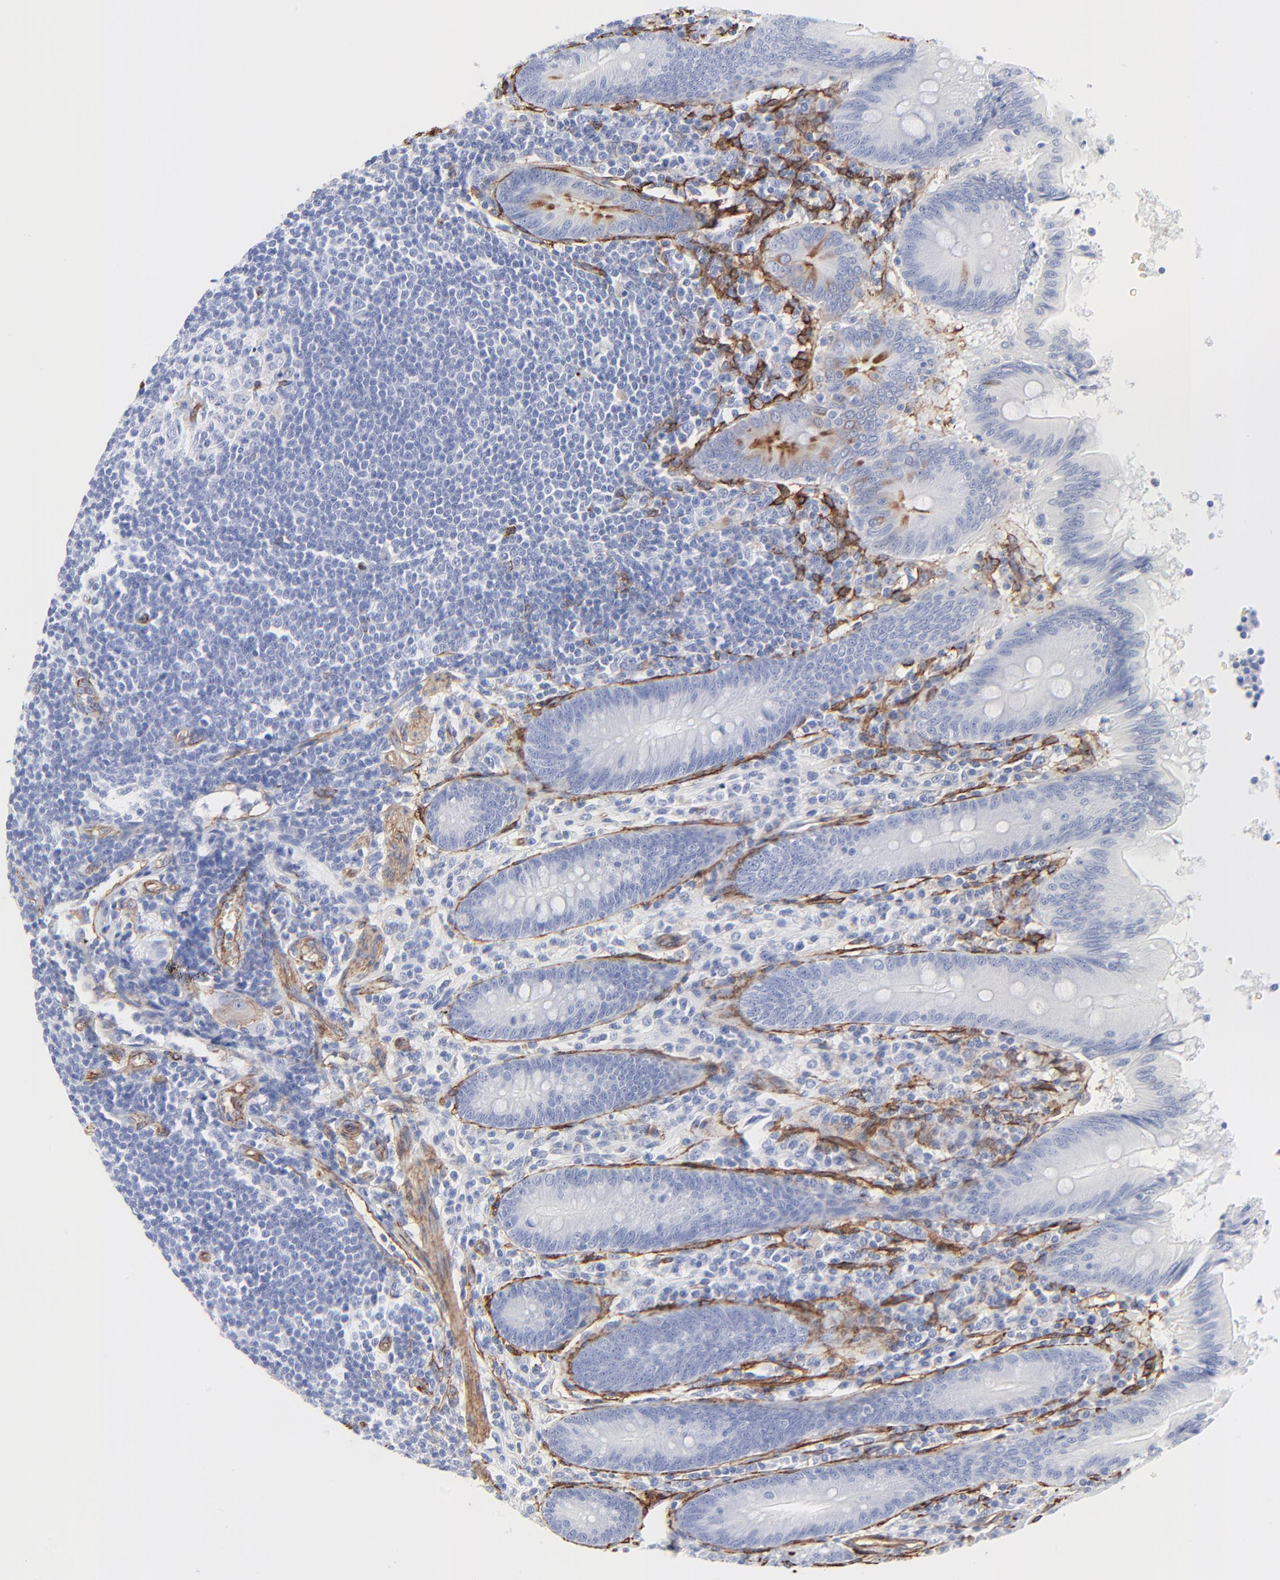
{"staining": {"intensity": "negative", "quantity": "none", "location": "none"}, "tissue": "appendix", "cell_type": "Glandular cells", "image_type": "normal", "snomed": [{"axis": "morphology", "description": "Normal tissue, NOS"}, {"axis": "morphology", "description": "Inflammation, NOS"}, {"axis": "topography", "description": "Appendix"}], "caption": "Unremarkable appendix was stained to show a protein in brown. There is no significant expression in glandular cells.", "gene": "CAV1", "patient": {"sex": "male", "age": 46}}